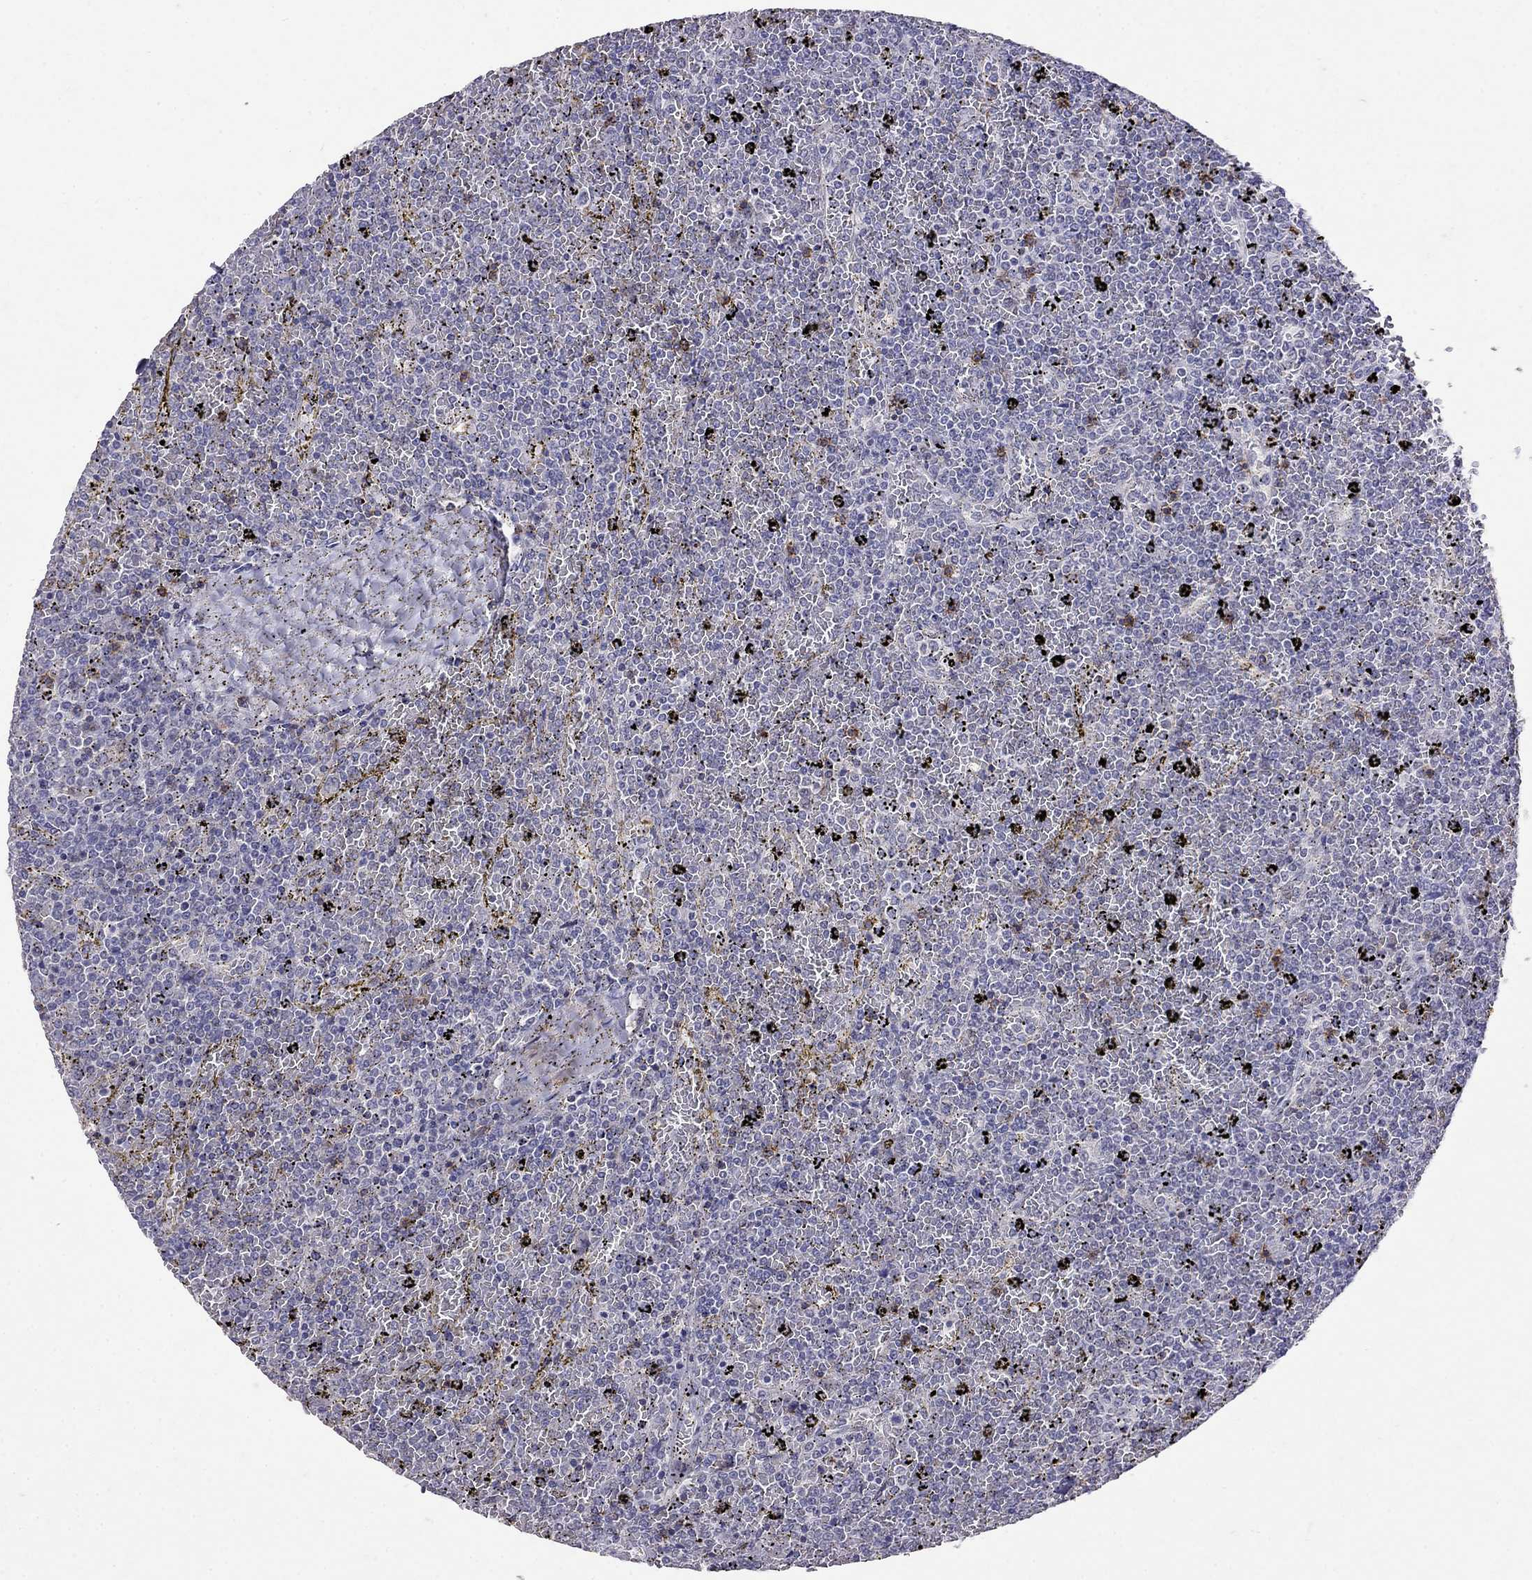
{"staining": {"intensity": "negative", "quantity": "none", "location": "none"}, "tissue": "lymphoma", "cell_type": "Tumor cells", "image_type": "cancer", "snomed": [{"axis": "morphology", "description": "Malignant lymphoma, non-Hodgkin's type, Low grade"}, {"axis": "topography", "description": "Spleen"}], "caption": "This is an immunohistochemistry (IHC) photomicrograph of low-grade malignant lymphoma, non-Hodgkin's type. There is no expression in tumor cells.", "gene": "CD8B", "patient": {"sex": "female", "age": 77}}